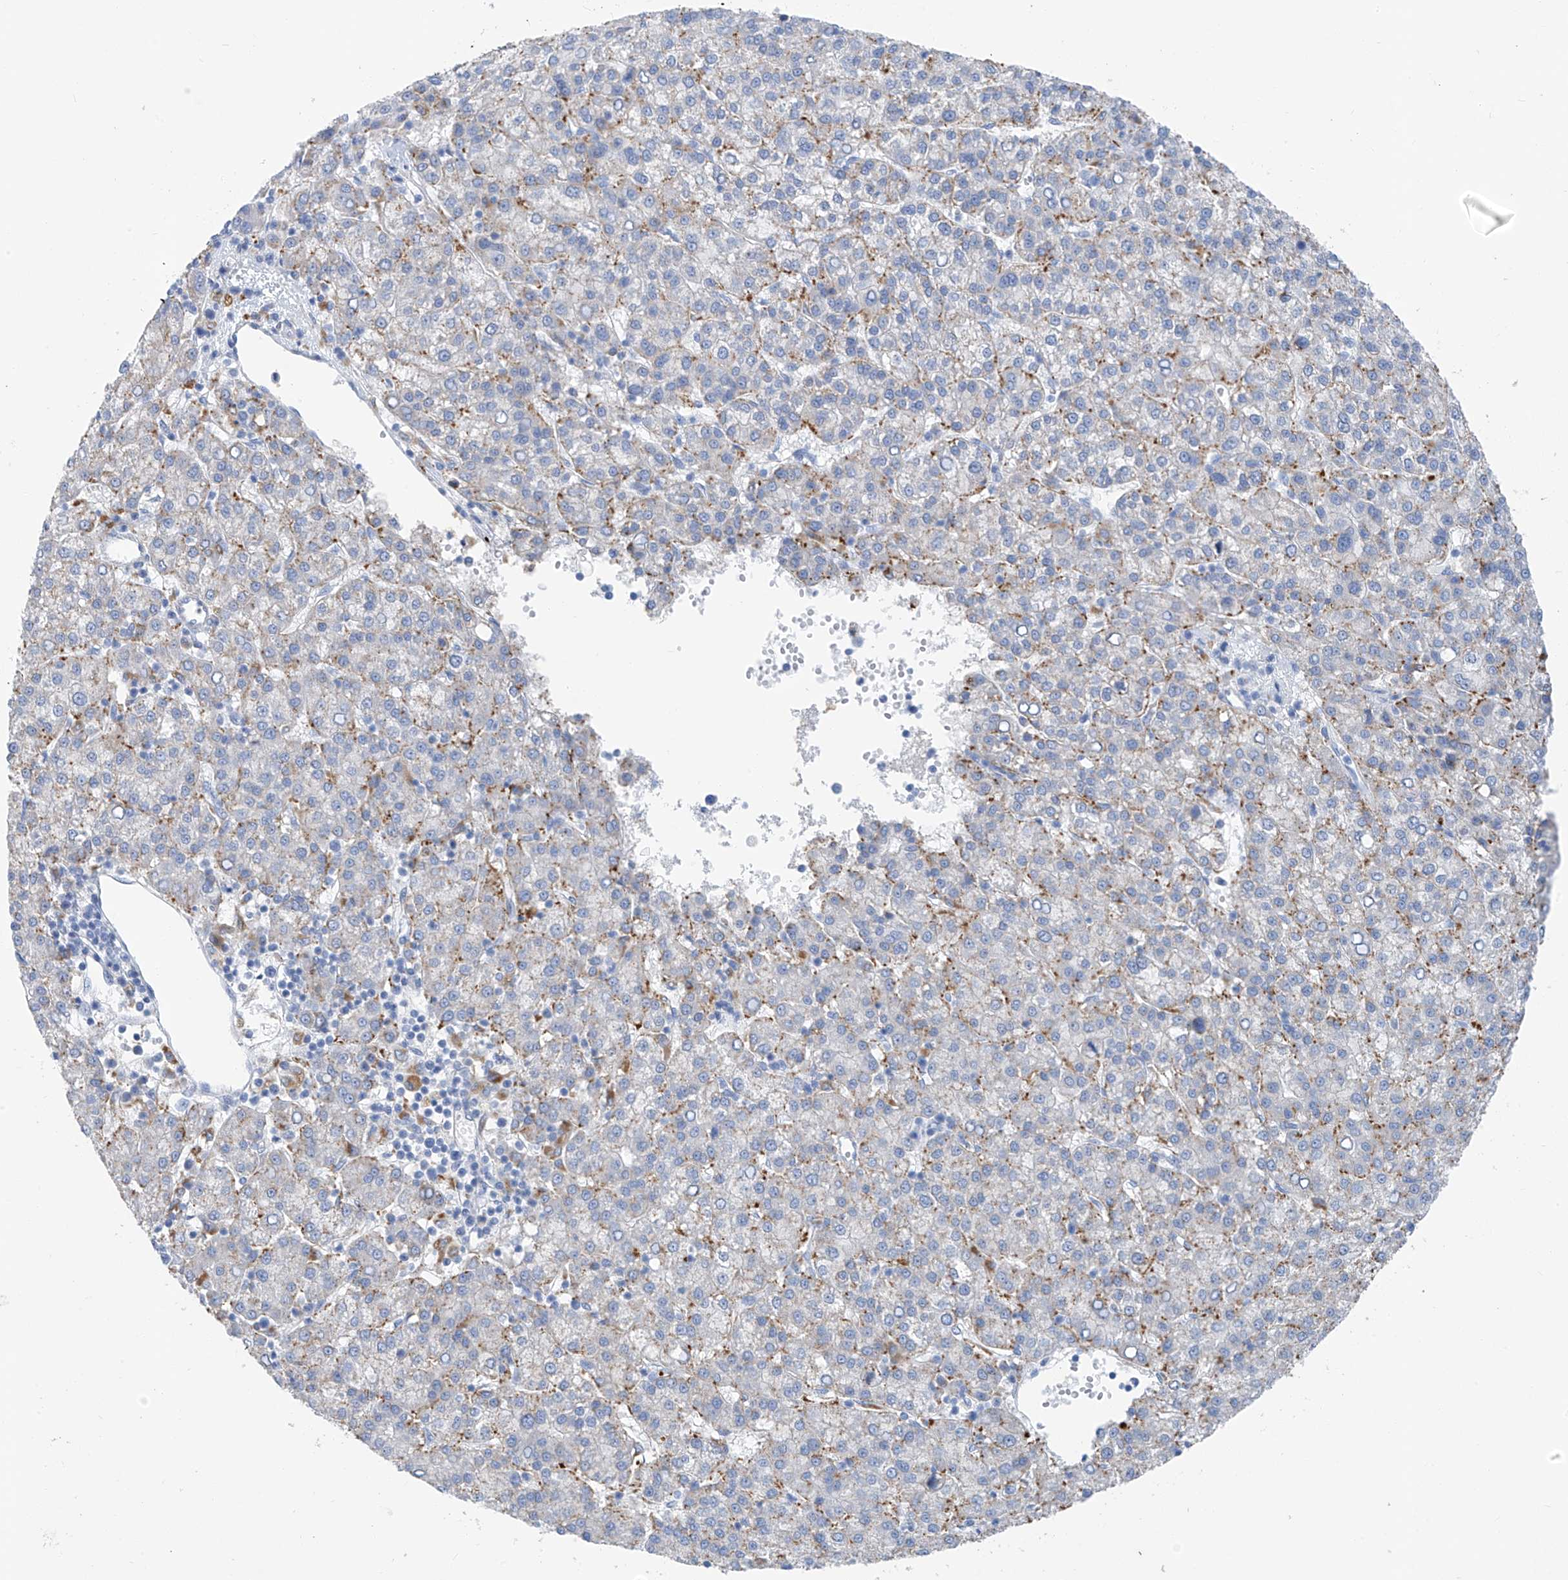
{"staining": {"intensity": "moderate", "quantity": "<25%", "location": "cytoplasmic/membranous"}, "tissue": "liver cancer", "cell_type": "Tumor cells", "image_type": "cancer", "snomed": [{"axis": "morphology", "description": "Carcinoma, Hepatocellular, NOS"}, {"axis": "topography", "description": "Liver"}], "caption": "High-power microscopy captured an immunohistochemistry photomicrograph of liver hepatocellular carcinoma, revealing moderate cytoplasmic/membranous staining in approximately <25% of tumor cells.", "gene": "GLMP", "patient": {"sex": "female", "age": 58}}